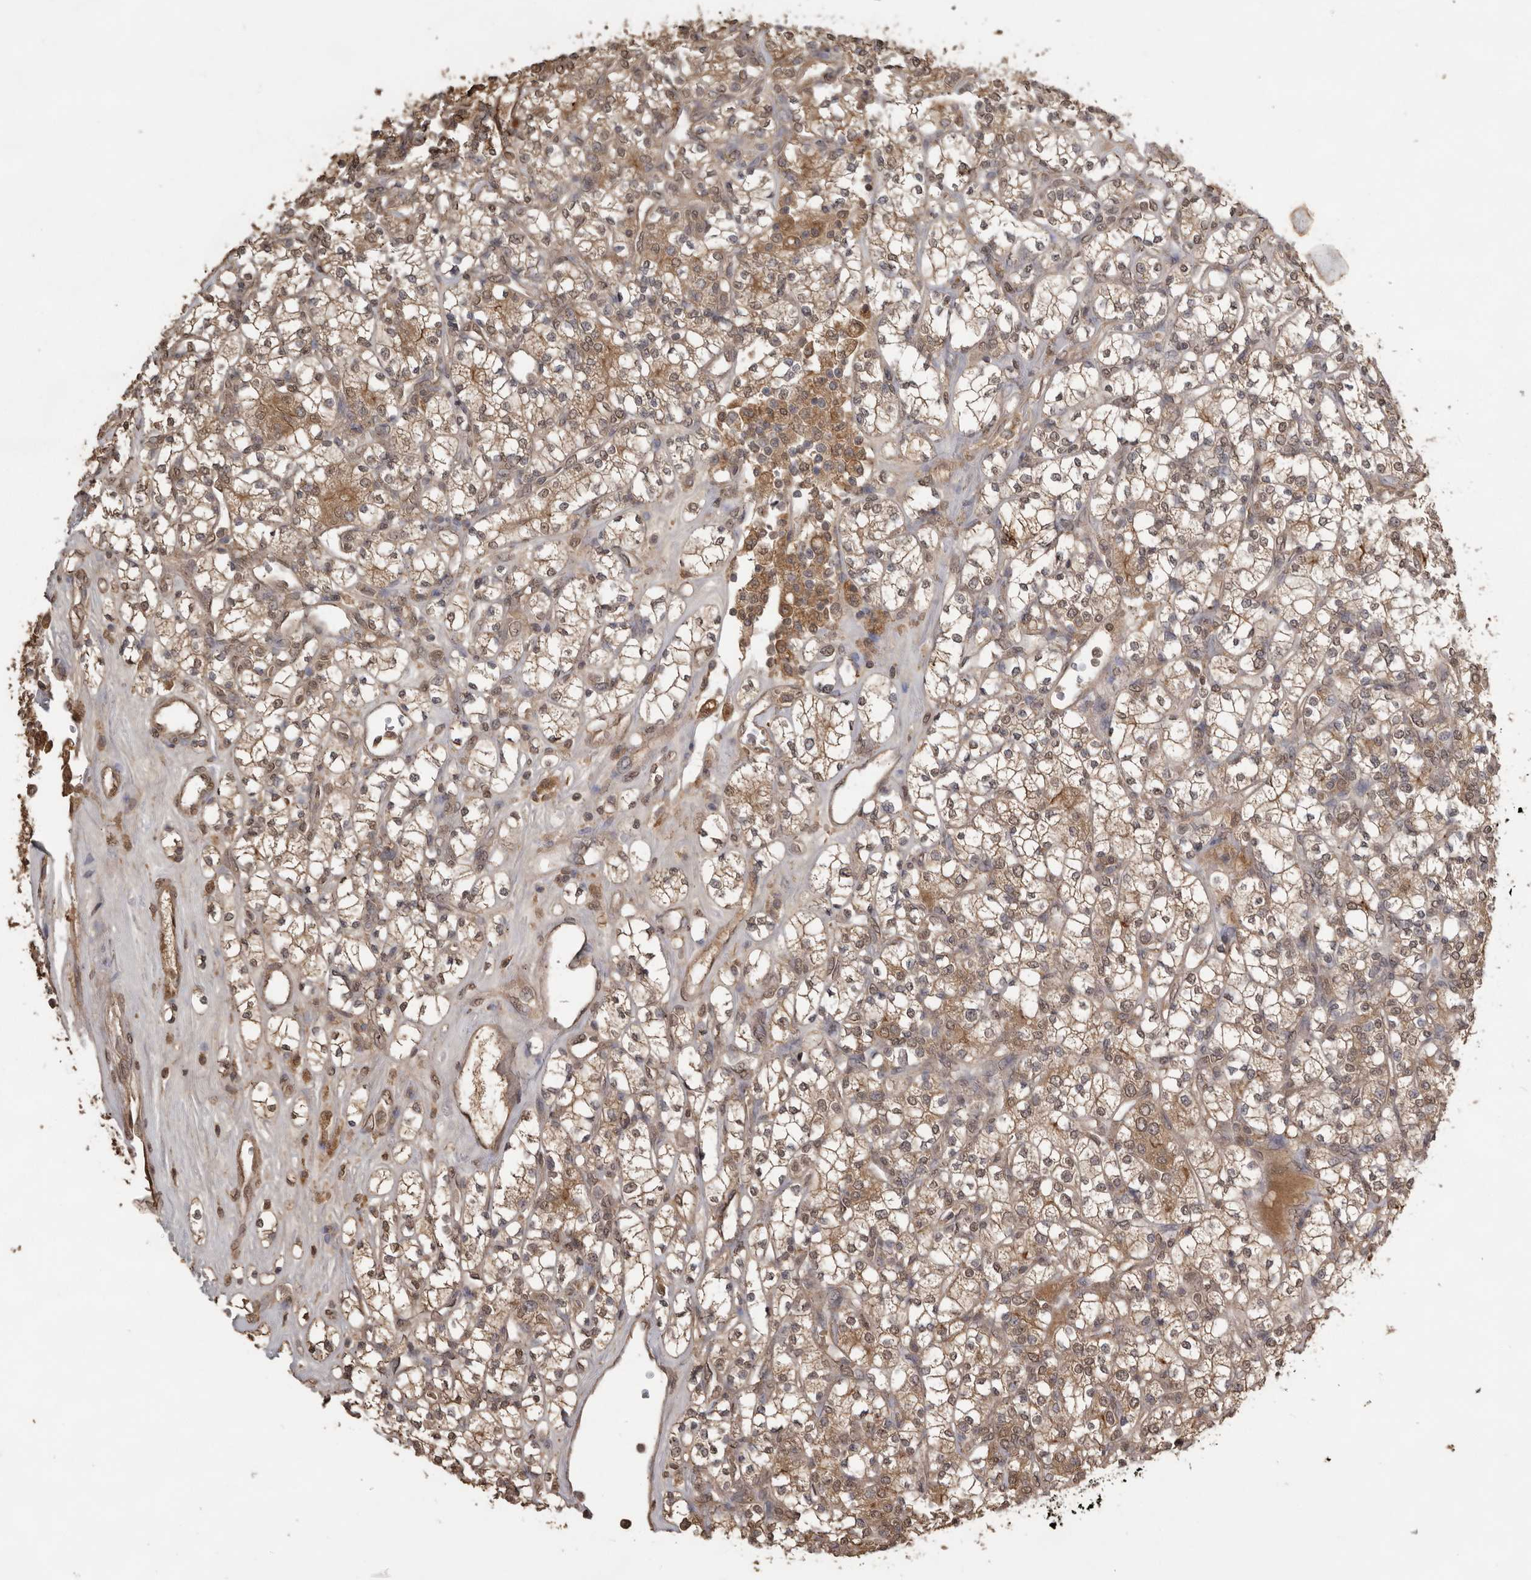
{"staining": {"intensity": "weak", "quantity": ">75%", "location": "cytoplasmic/membranous,nuclear"}, "tissue": "renal cancer", "cell_type": "Tumor cells", "image_type": "cancer", "snomed": [{"axis": "morphology", "description": "Adenocarcinoma, NOS"}, {"axis": "topography", "description": "Kidney"}], "caption": "Protein expression analysis of human renal adenocarcinoma reveals weak cytoplasmic/membranous and nuclear expression in approximately >75% of tumor cells. The staining is performed using DAB (3,3'-diaminobenzidine) brown chromogen to label protein expression. The nuclei are counter-stained blue using hematoxylin.", "gene": "JAG2", "patient": {"sex": "male", "age": 77}}